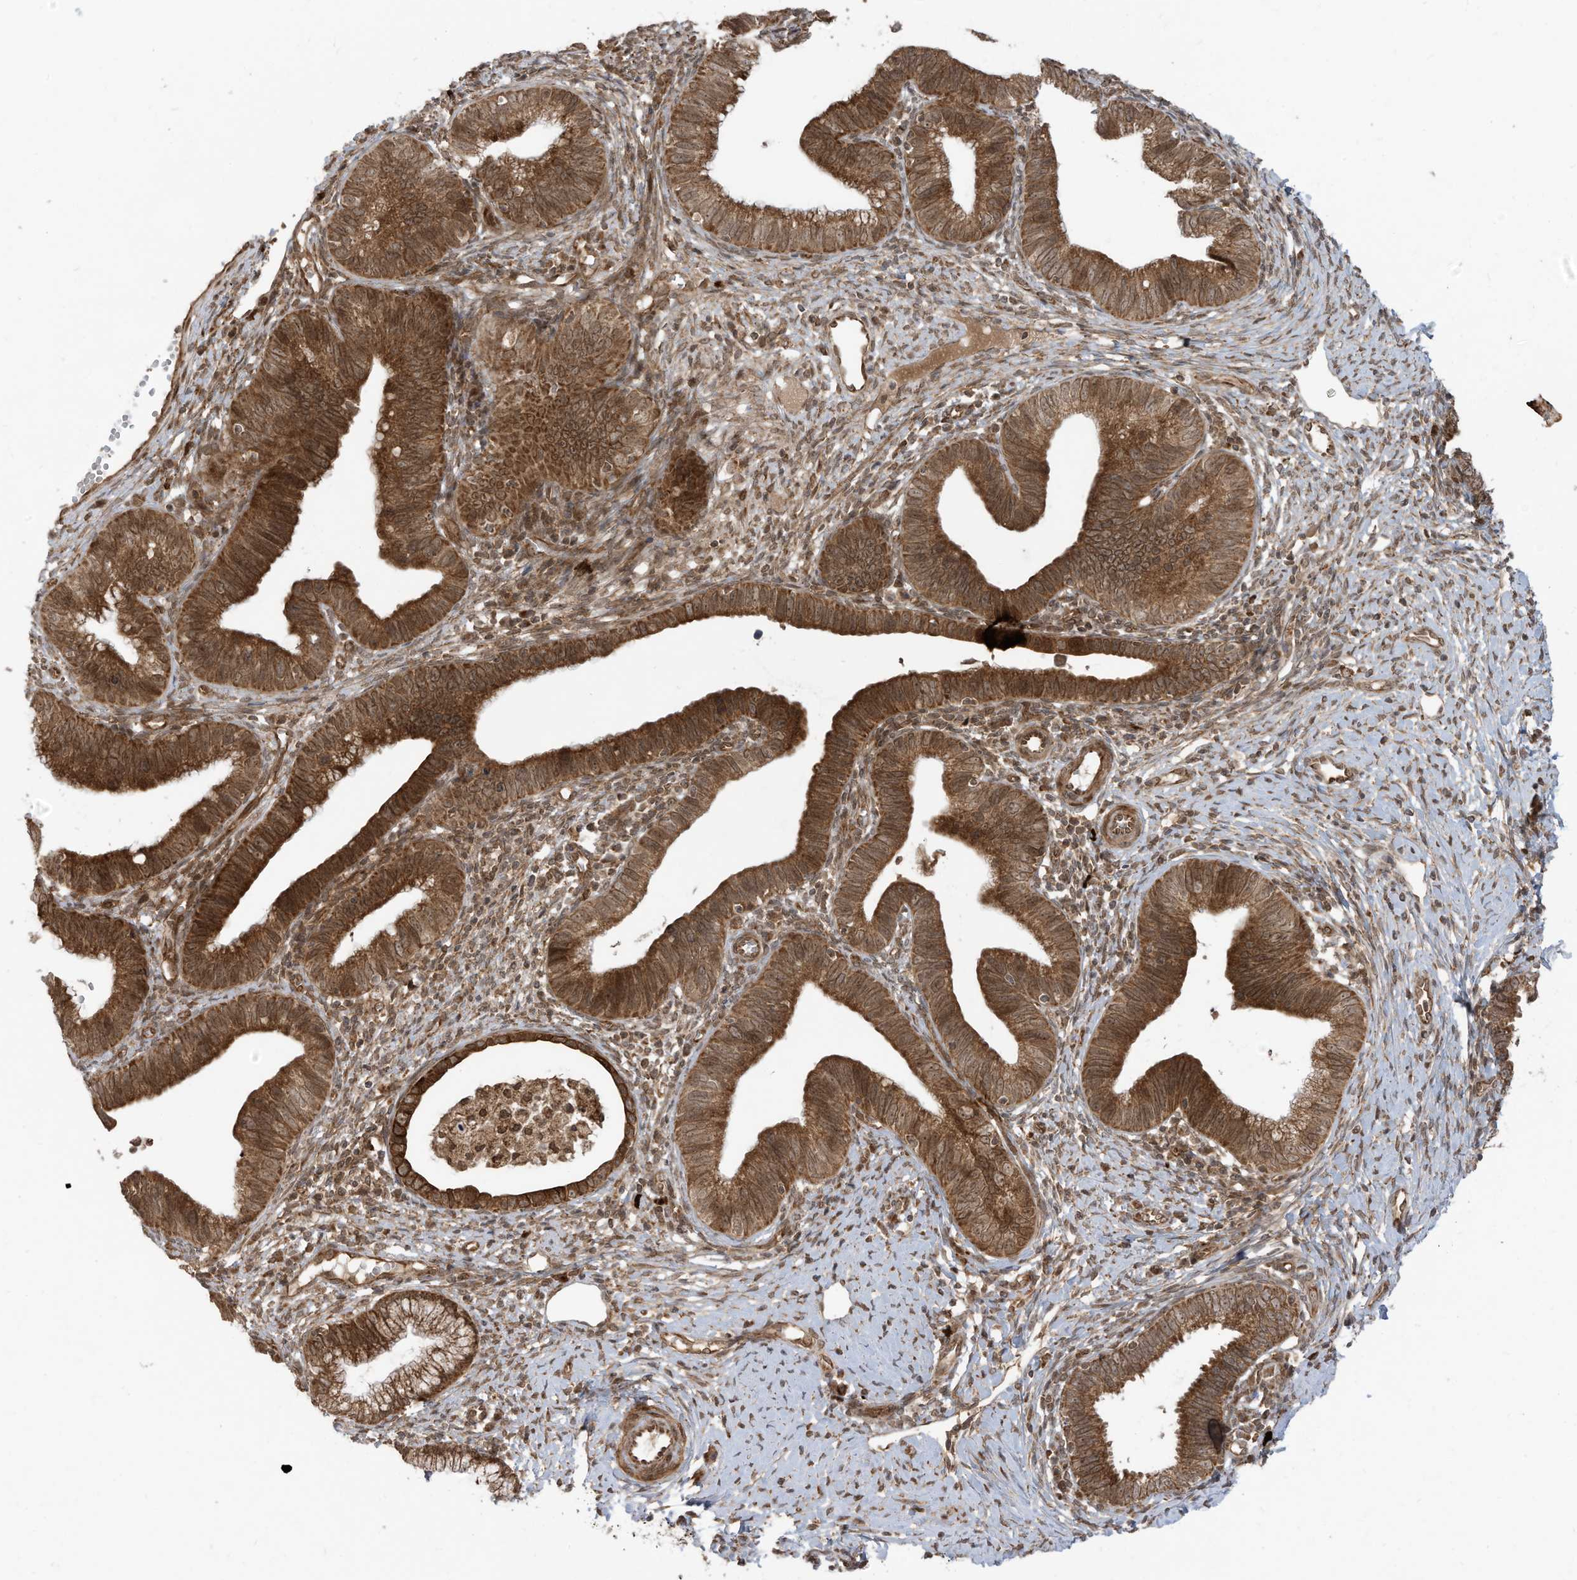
{"staining": {"intensity": "moderate", "quantity": ">75%", "location": "cytoplasmic/membranous"}, "tissue": "cervical cancer", "cell_type": "Tumor cells", "image_type": "cancer", "snomed": [{"axis": "morphology", "description": "Adenocarcinoma, NOS"}, {"axis": "topography", "description": "Cervix"}], "caption": "This is a photomicrograph of immunohistochemistry staining of cervical cancer (adenocarcinoma), which shows moderate positivity in the cytoplasmic/membranous of tumor cells.", "gene": "TRIM67", "patient": {"sex": "female", "age": 36}}